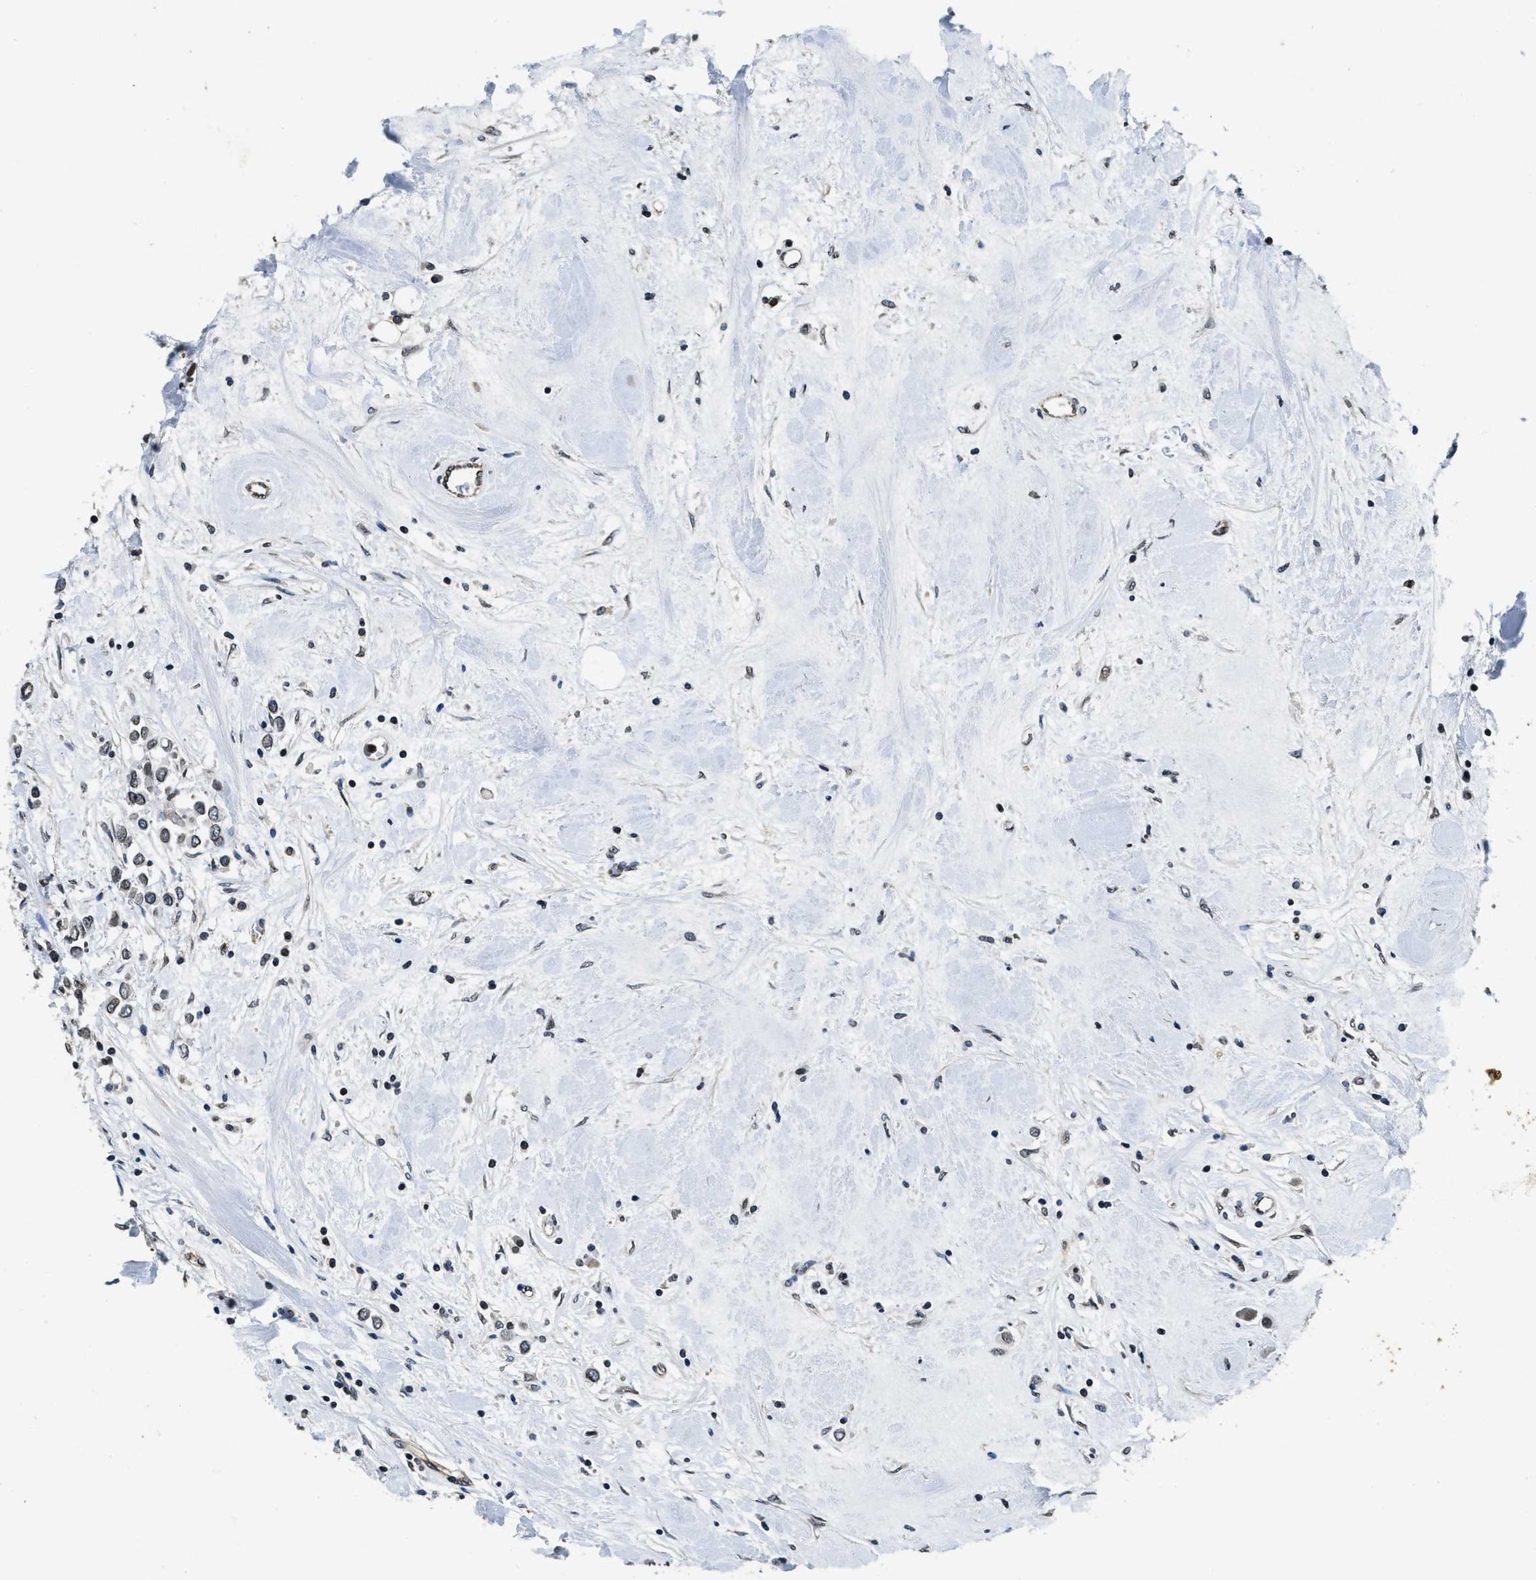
{"staining": {"intensity": "weak", "quantity": ">75%", "location": "nuclear"}, "tissue": "breast cancer", "cell_type": "Tumor cells", "image_type": "cancer", "snomed": [{"axis": "morphology", "description": "Duct carcinoma"}, {"axis": "topography", "description": "Breast"}], "caption": "This is a photomicrograph of immunohistochemistry (IHC) staining of infiltrating ductal carcinoma (breast), which shows weak staining in the nuclear of tumor cells.", "gene": "ZC3HC1", "patient": {"sex": "female", "age": 61}}